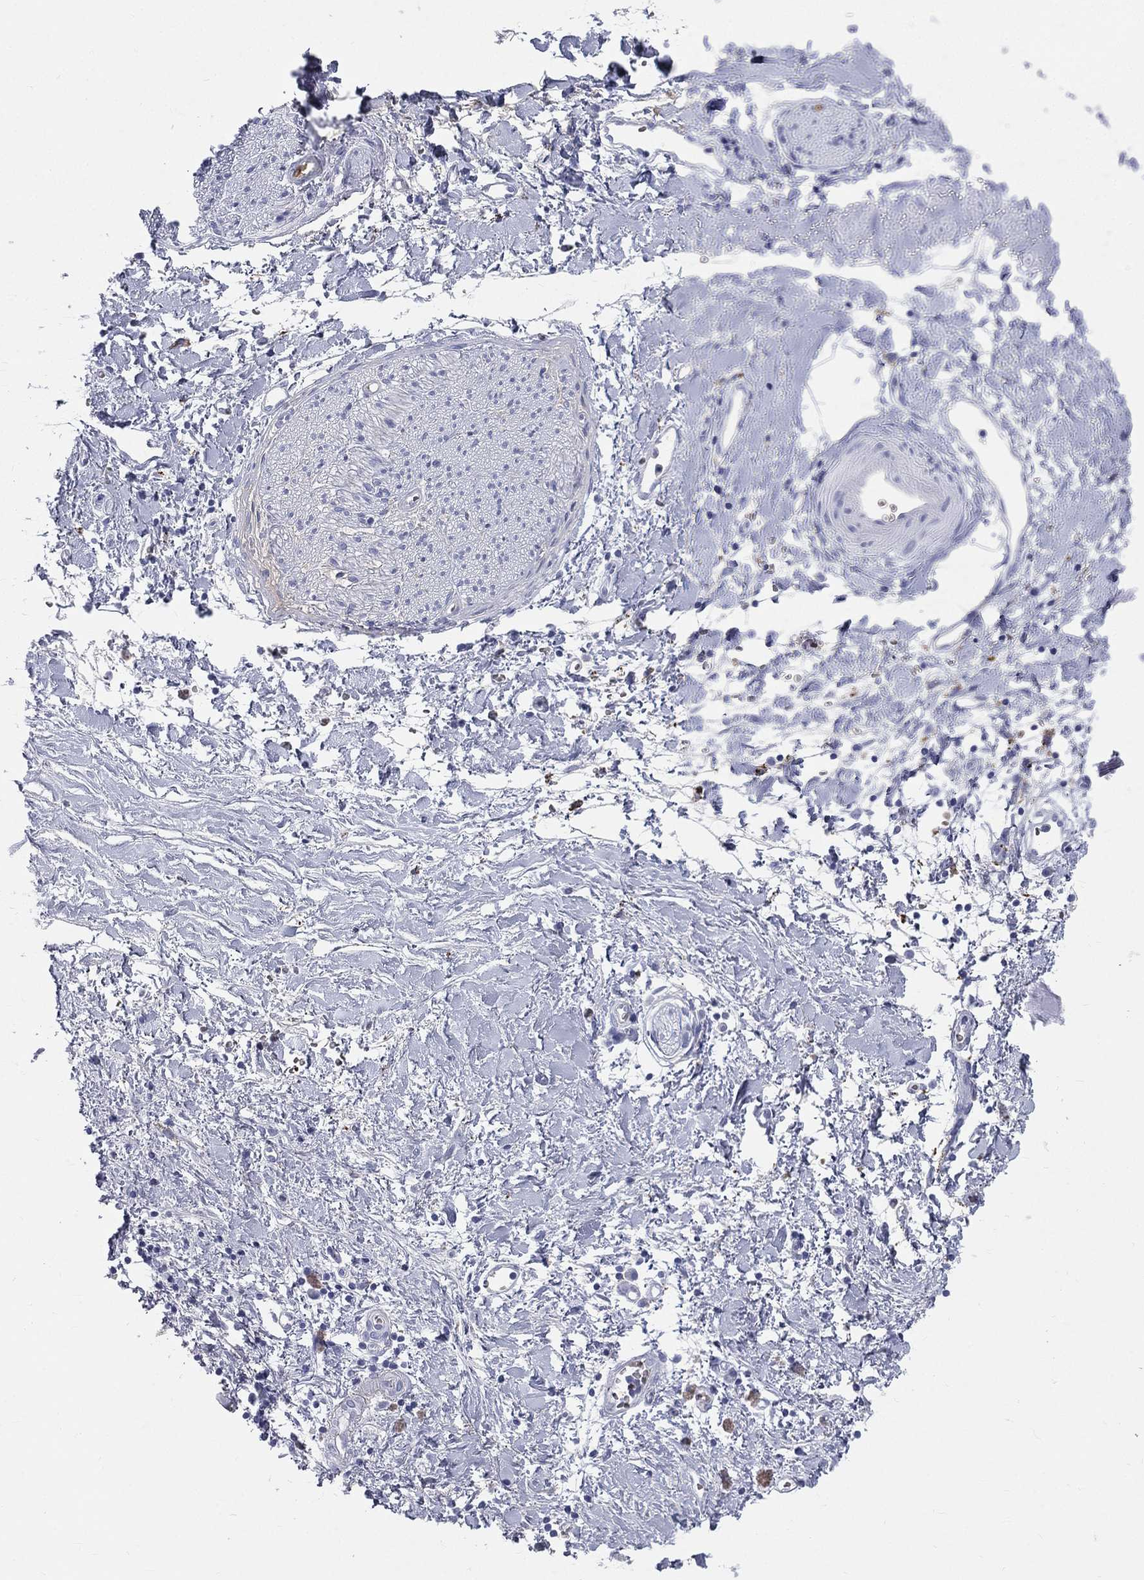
{"staining": {"intensity": "negative", "quantity": "none", "location": "none"}, "tissue": "soft tissue", "cell_type": "Fibroblasts", "image_type": "normal", "snomed": [{"axis": "morphology", "description": "Normal tissue, NOS"}, {"axis": "morphology", "description": "Adenocarcinoma, NOS"}, {"axis": "topography", "description": "Pancreas"}, {"axis": "topography", "description": "Peripheral nerve tissue"}], "caption": "Human soft tissue stained for a protein using immunohistochemistry displays no expression in fibroblasts.", "gene": "HP", "patient": {"sex": "male", "age": 61}}